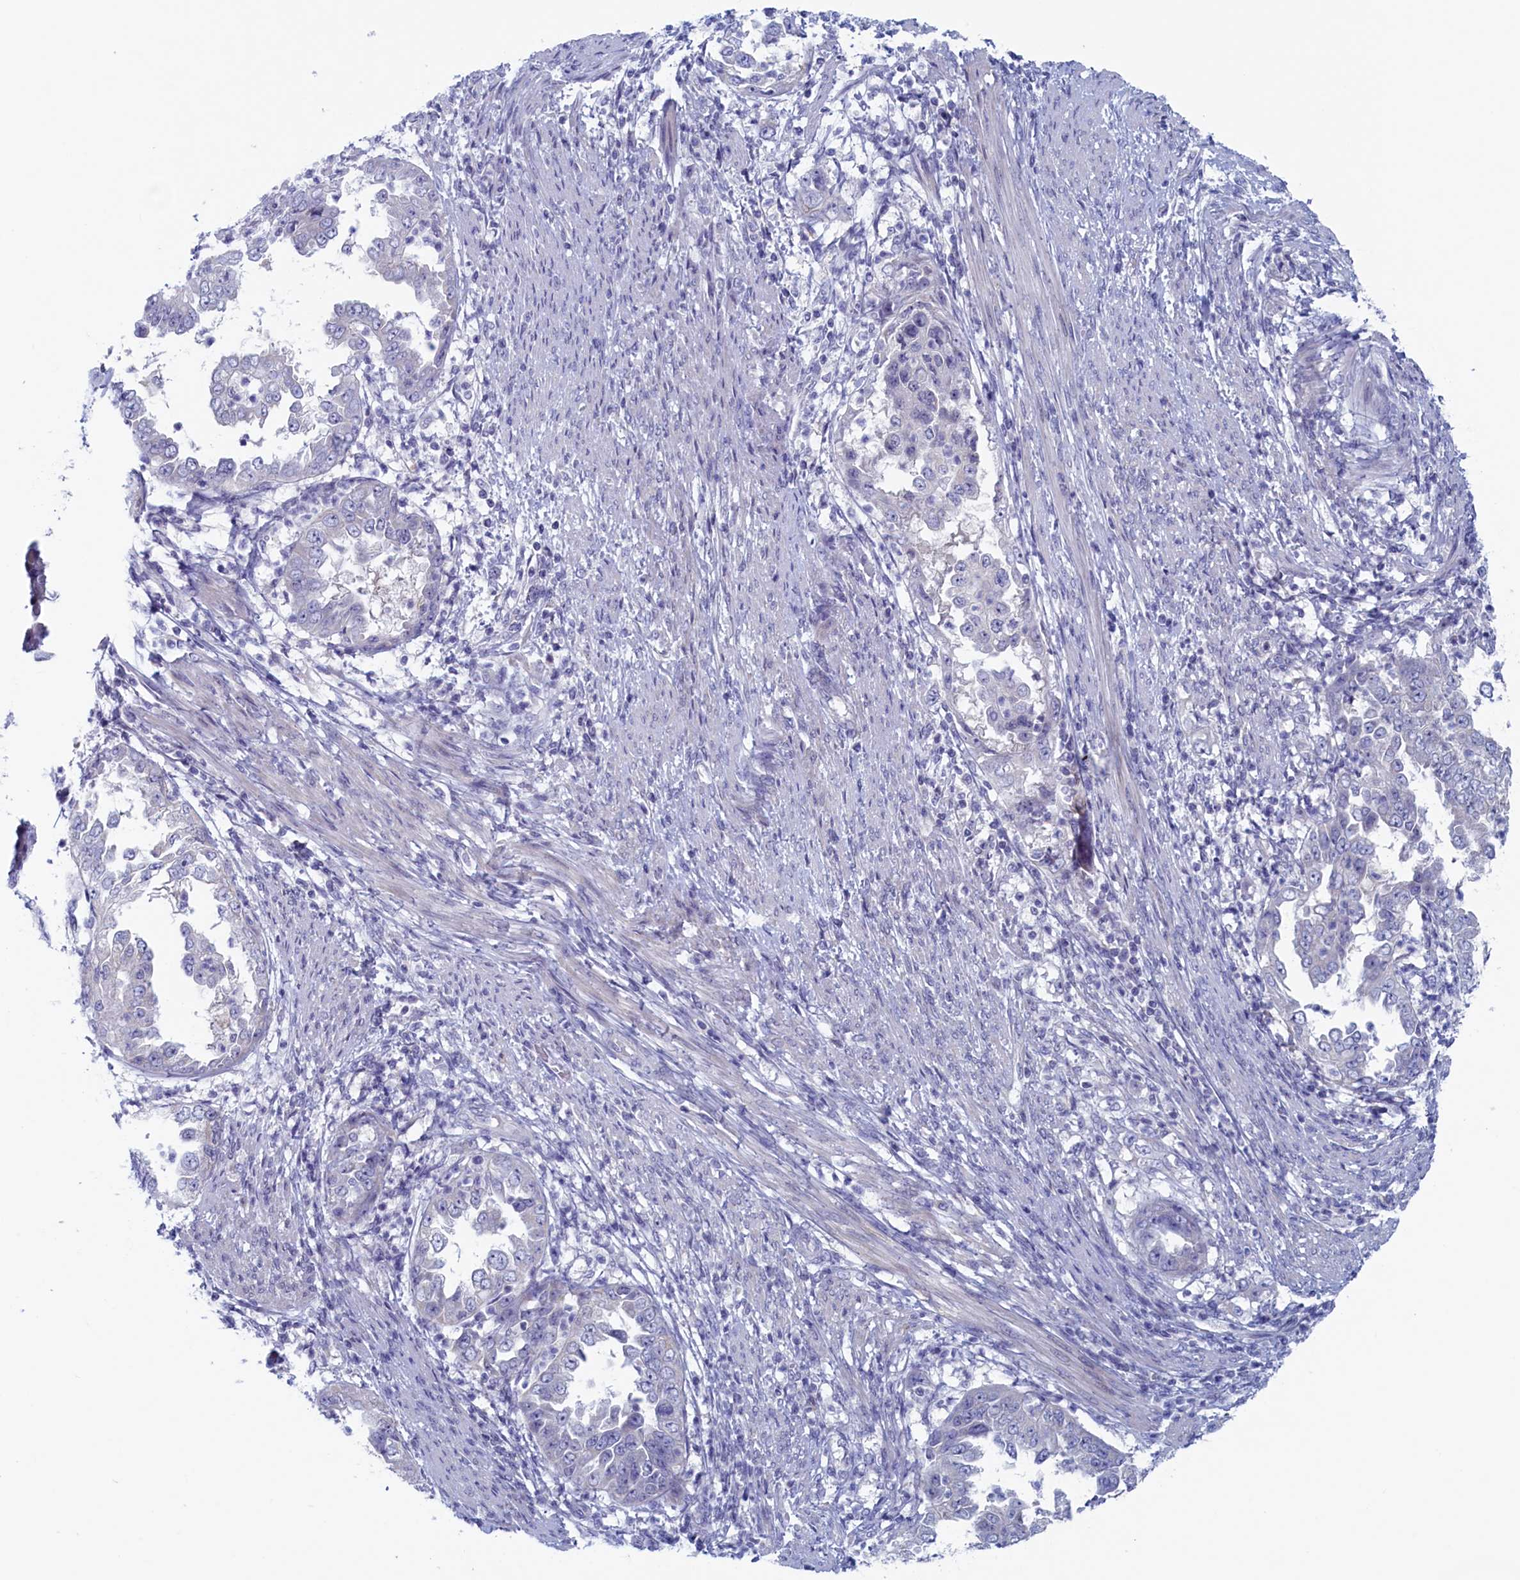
{"staining": {"intensity": "negative", "quantity": "none", "location": "none"}, "tissue": "endometrial cancer", "cell_type": "Tumor cells", "image_type": "cancer", "snomed": [{"axis": "morphology", "description": "Adenocarcinoma, NOS"}, {"axis": "topography", "description": "Endometrium"}], "caption": "High power microscopy micrograph of an IHC micrograph of adenocarcinoma (endometrial), revealing no significant positivity in tumor cells. The staining is performed using DAB (3,3'-diaminobenzidine) brown chromogen with nuclei counter-stained in using hematoxylin.", "gene": "WDR76", "patient": {"sex": "female", "age": 85}}